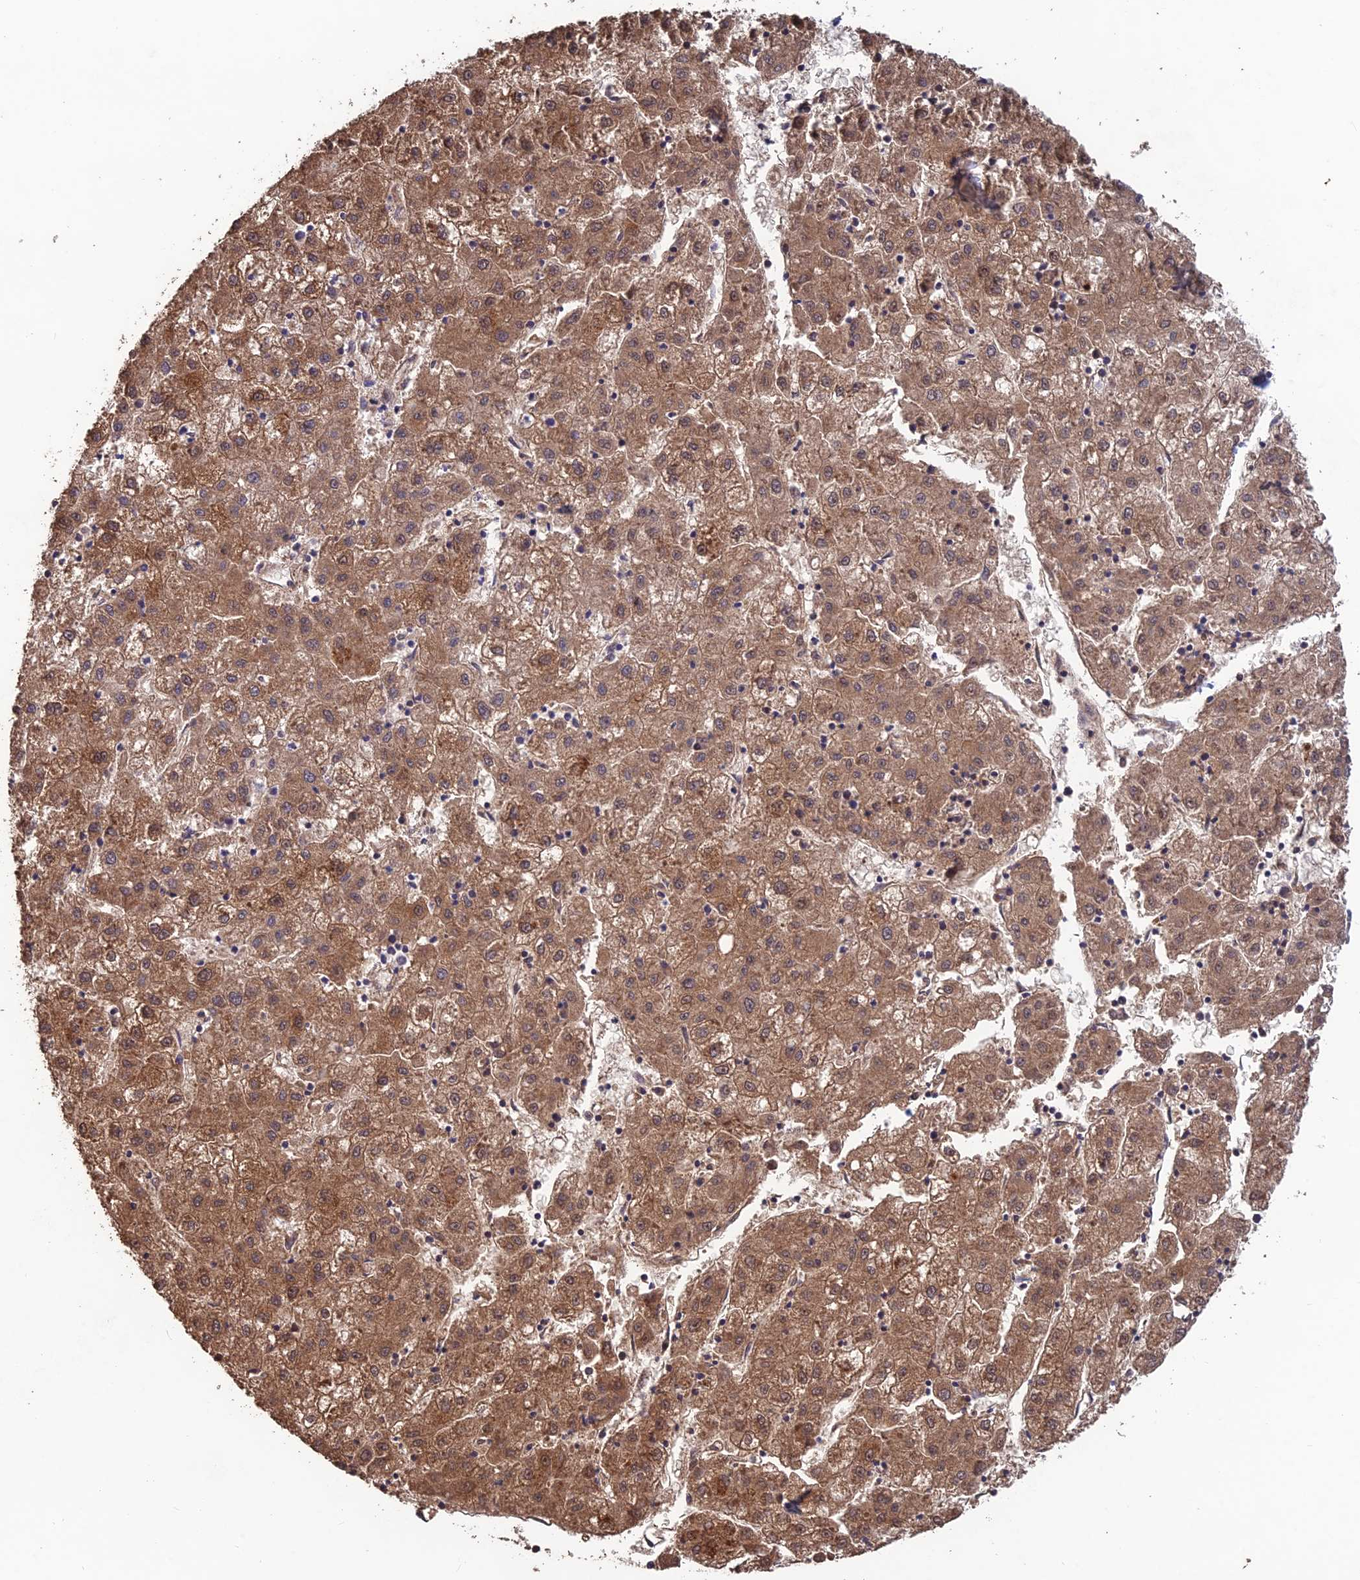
{"staining": {"intensity": "moderate", "quantity": ">75%", "location": "cytoplasmic/membranous"}, "tissue": "liver cancer", "cell_type": "Tumor cells", "image_type": "cancer", "snomed": [{"axis": "morphology", "description": "Carcinoma, Hepatocellular, NOS"}, {"axis": "topography", "description": "Liver"}], "caption": "A brown stain shows moderate cytoplasmic/membranous staining of a protein in human liver cancer (hepatocellular carcinoma) tumor cells. The protein is stained brown, and the nuclei are stained in blue (DAB IHC with brightfield microscopy, high magnification).", "gene": "SHISA5", "patient": {"sex": "male", "age": 72}}